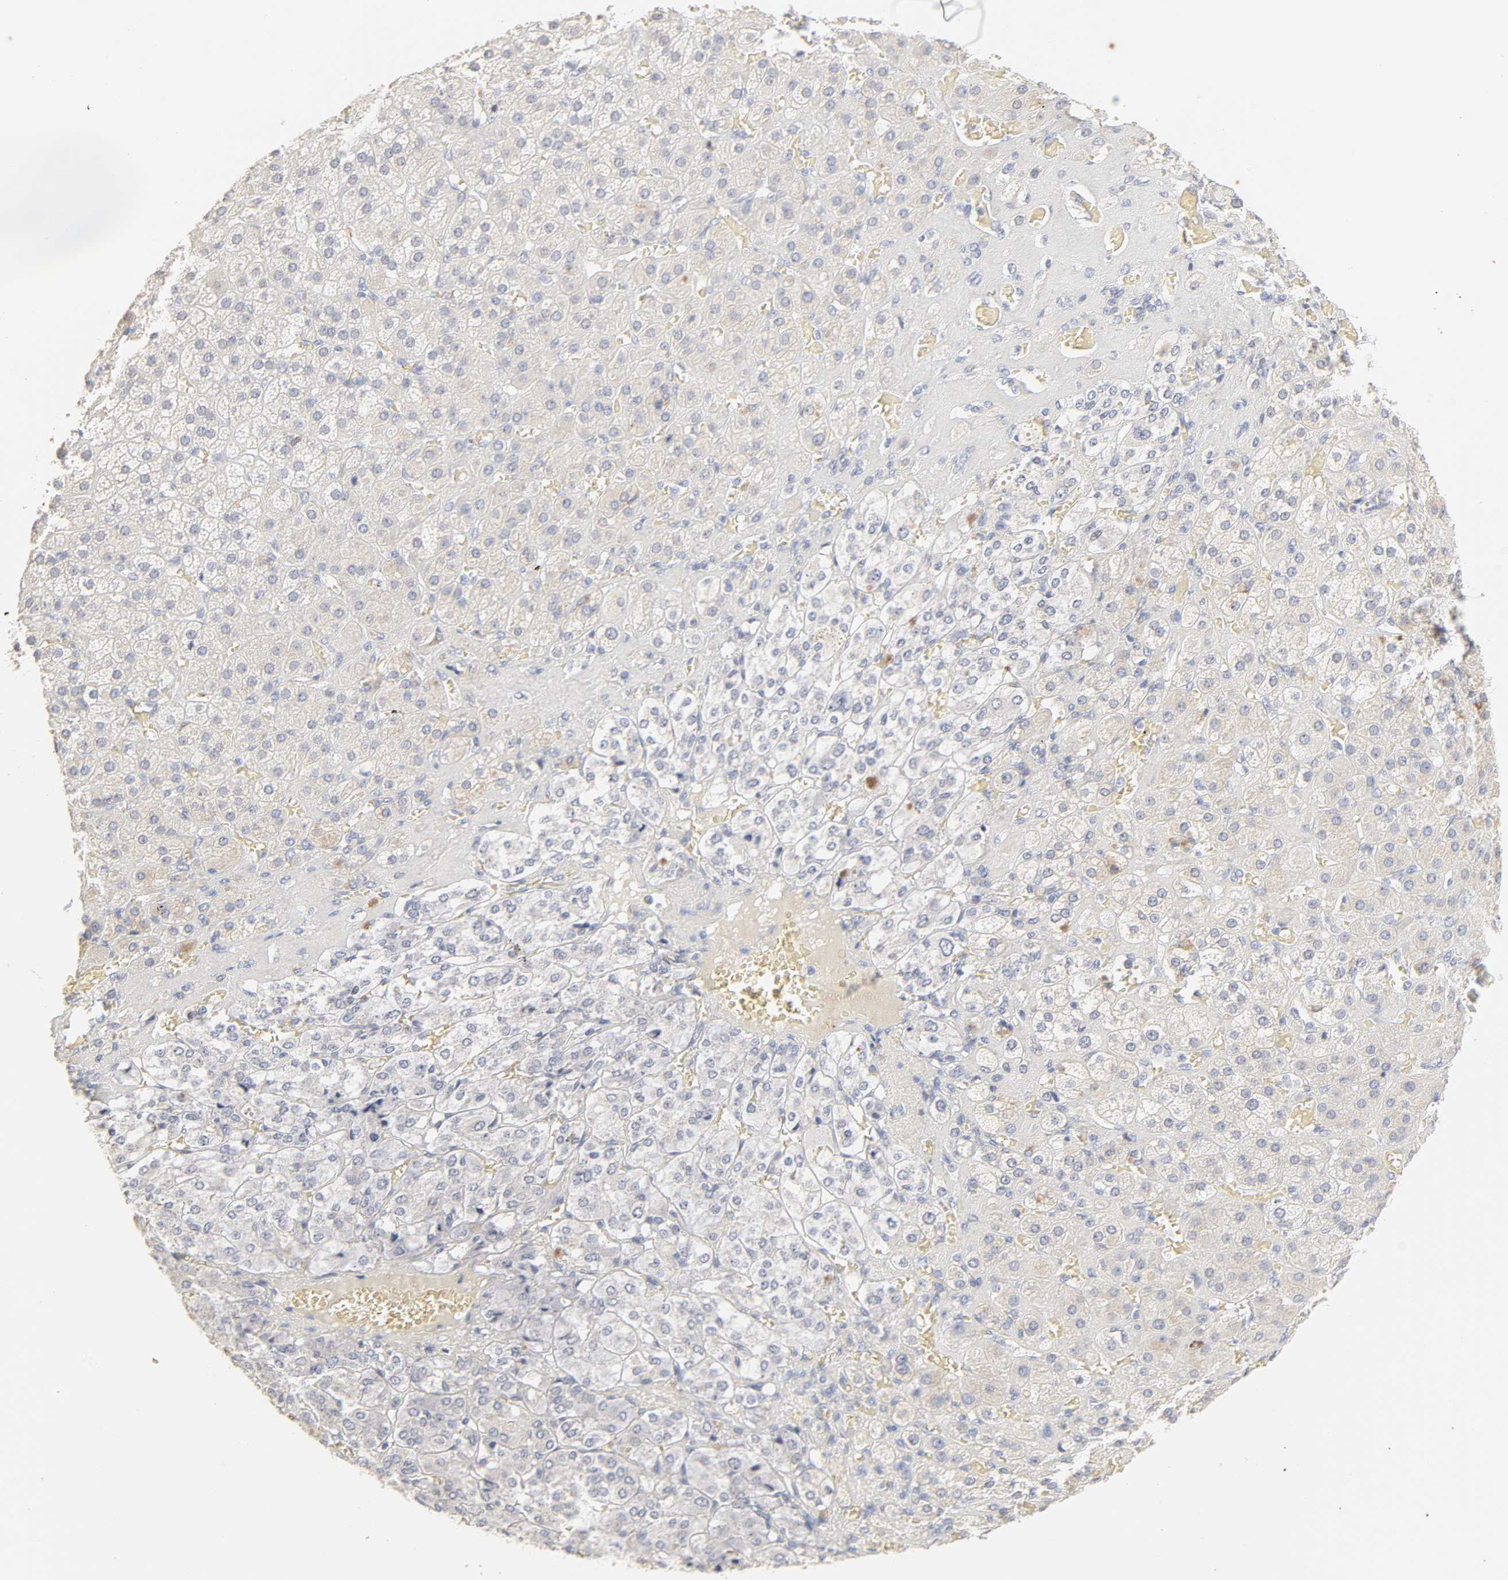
{"staining": {"intensity": "negative", "quantity": "none", "location": "none"}, "tissue": "adrenal gland", "cell_type": "Glandular cells", "image_type": "normal", "snomed": [{"axis": "morphology", "description": "Normal tissue, NOS"}, {"axis": "topography", "description": "Adrenal gland"}], "caption": "An image of adrenal gland stained for a protein displays no brown staining in glandular cells.", "gene": "FCGBP", "patient": {"sex": "female", "age": 71}}